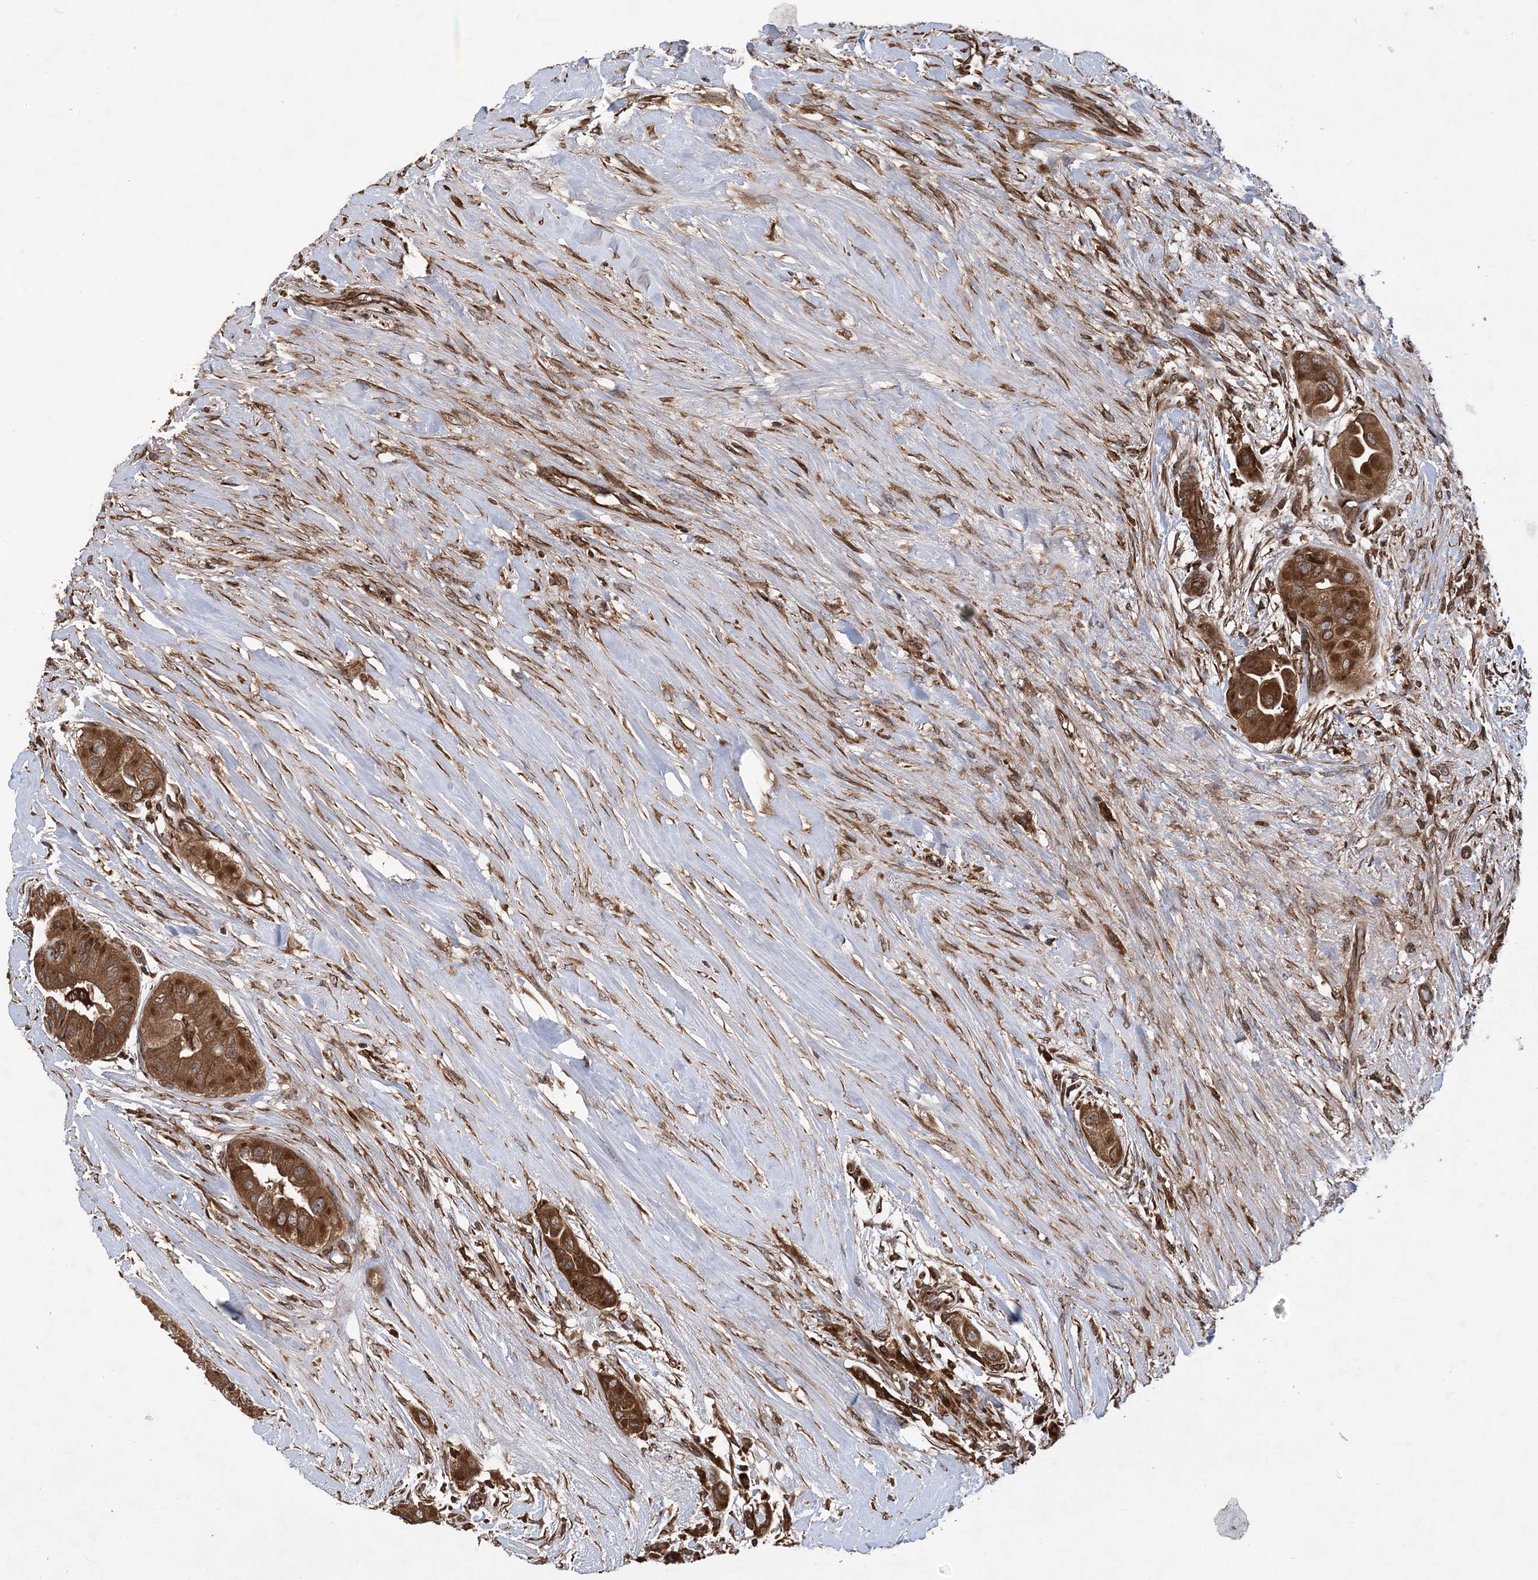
{"staining": {"intensity": "strong", "quantity": ">75%", "location": "cytoplasmic/membranous"}, "tissue": "thyroid cancer", "cell_type": "Tumor cells", "image_type": "cancer", "snomed": [{"axis": "morphology", "description": "Papillary adenocarcinoma, NOS"}, {"axis": "topography", "description": "Thyroid gland"}], "caption": "A high amount of strong cytoplasmic/membranous expression is seen in about >75% of tumor cells in thyroid cancer tissue.", "gene": "ATG3", "patient": {"sex": "female", "age": 59}}